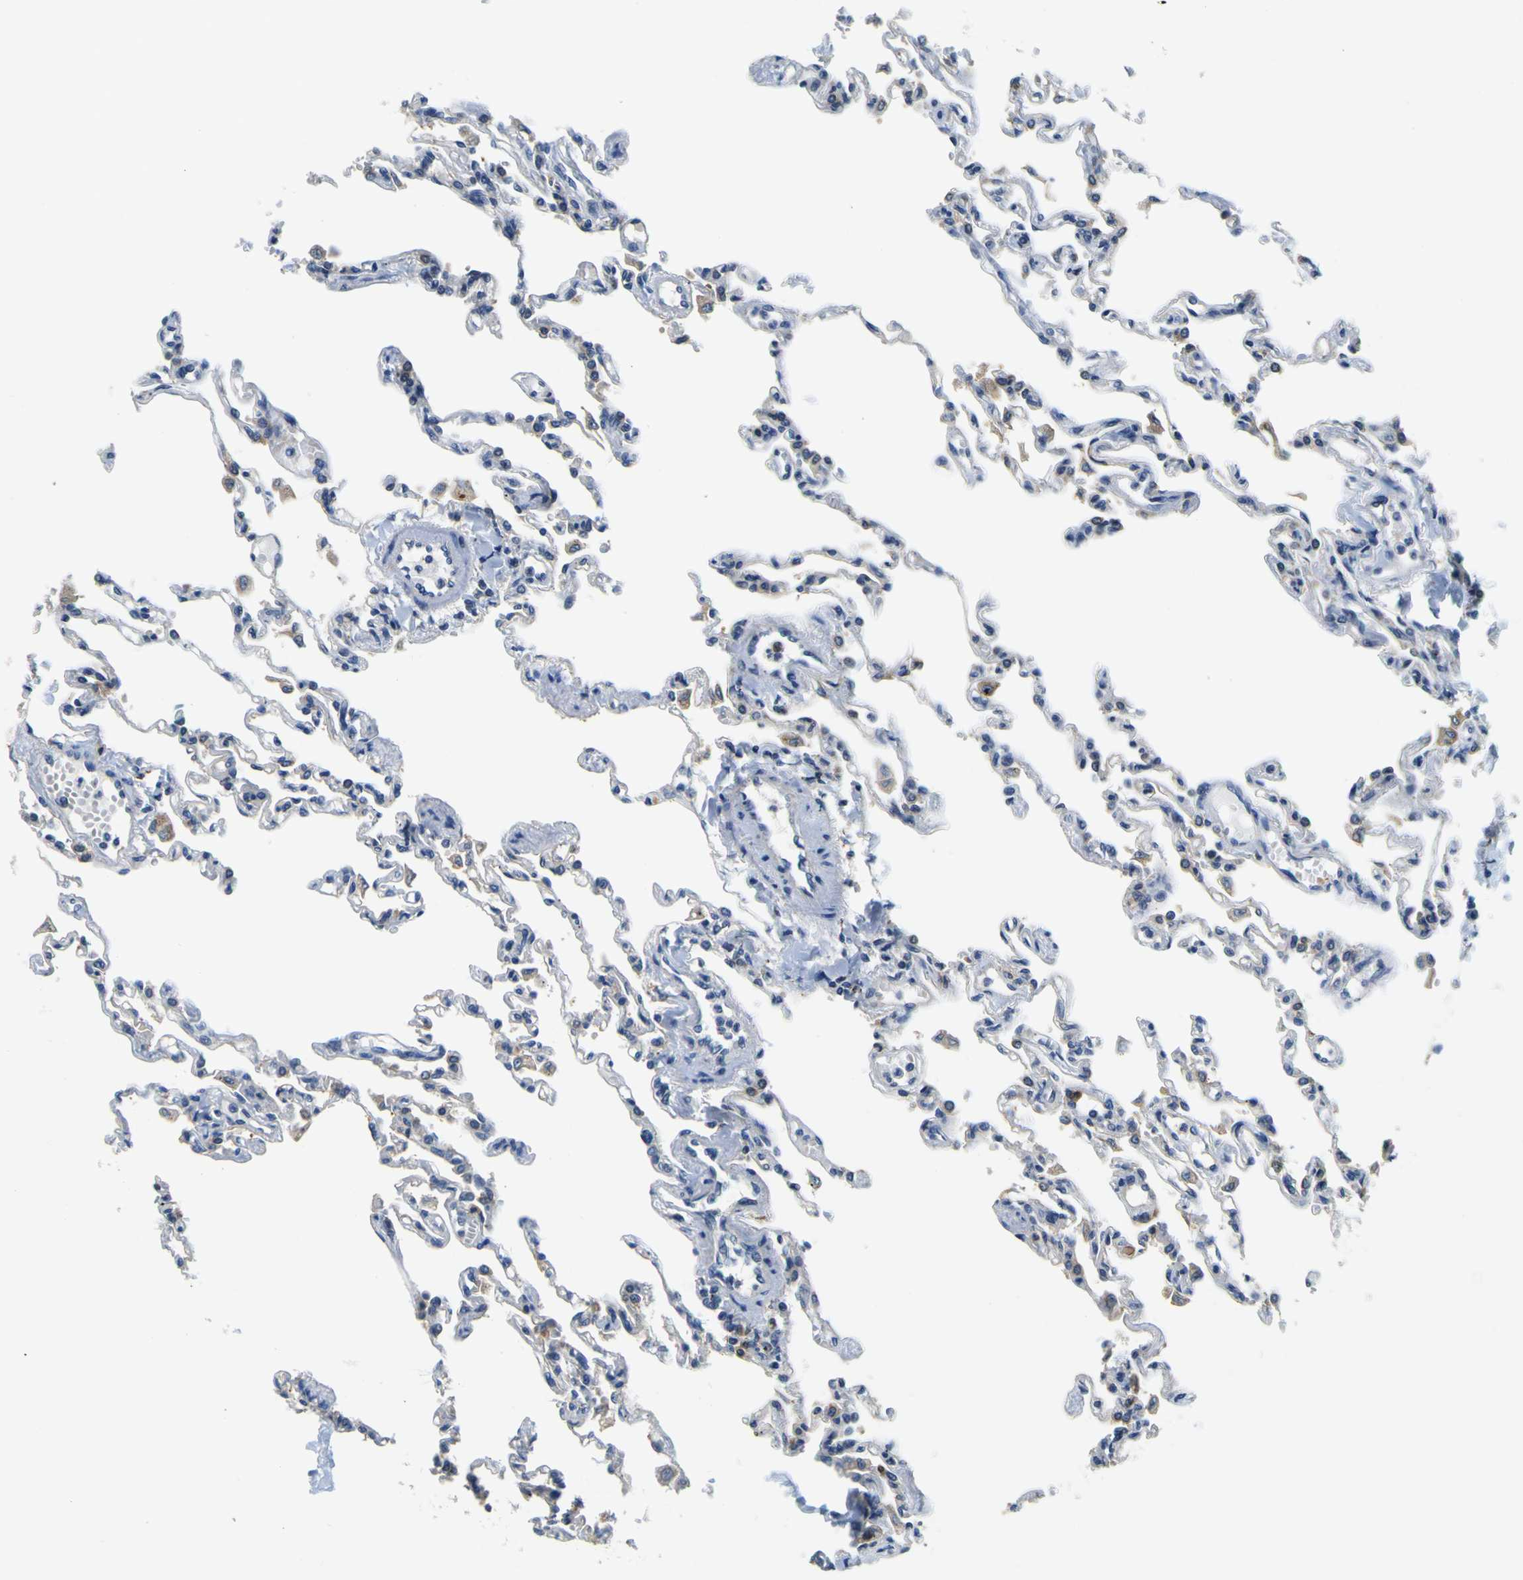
{"staining": {"intensity": "moderate", "quantity": "<25%", "location": "cytoplasmic/membranous"}, "tissue": "lung", "cell_type": "Alveolar cells", "image_type": "normal", "snomed": [{"axis": "morphology", "description": "Normal tissue, NOS"}, {"axis": "topography", "description": "Lung"}], "caption": "Immunohistochemical staining of unremarkable human lung reveals low levels of moderate cytoplasmic/membranous staining in approximately <25% of alveolar cells. (Stains: DAB (3,3'-diaminobenzidine) in brown, nuclei in blue, Microscopy: brightfield microscopy at high magnification).", "gene": "TNIK", "patient": {"sex": "male", "age": 21}}